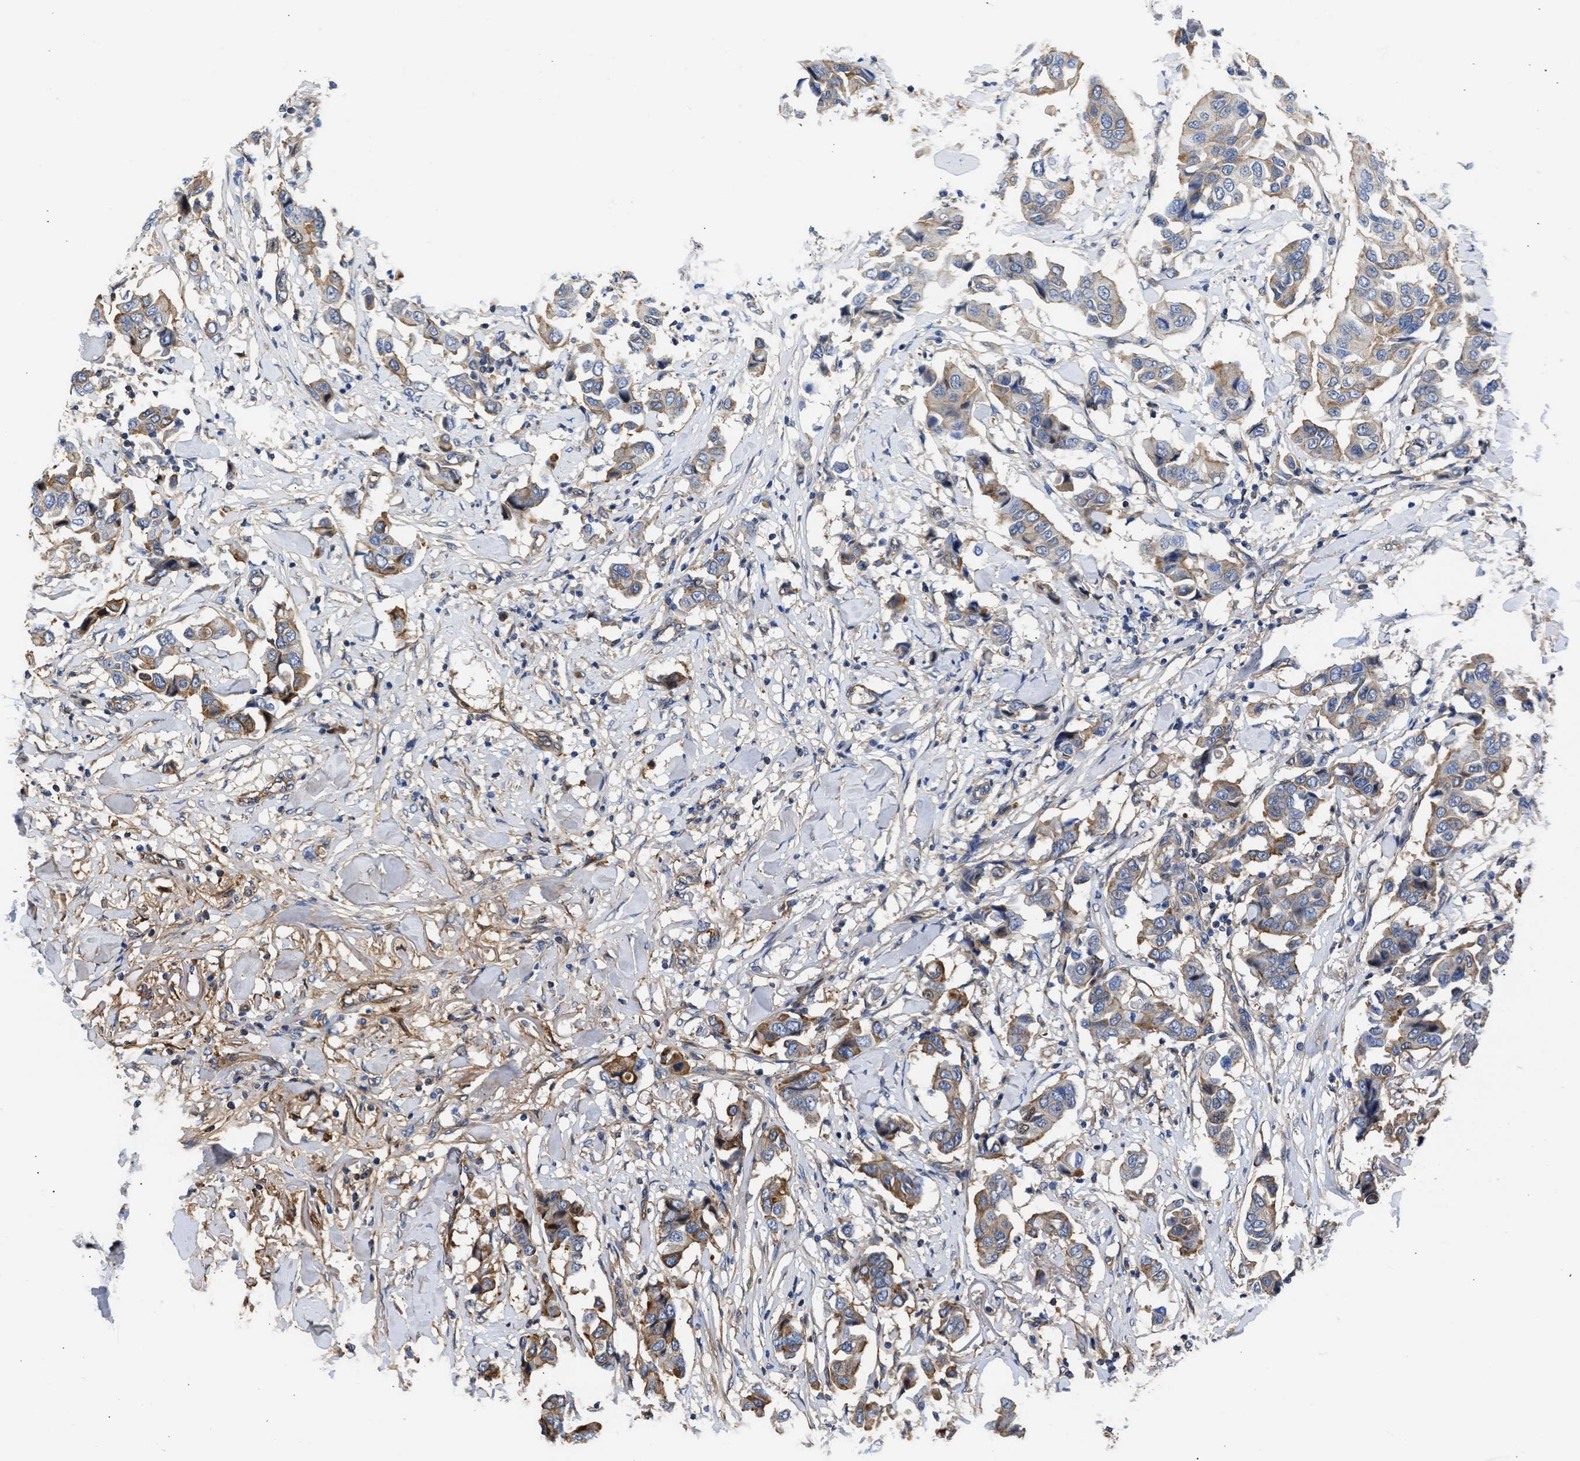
{"staining": {"intensity": "moderate", "quantity": "25%-75%", "location": "cytoplasmic/membranous"}, "tissue": "breast cancer", "cell_type": "Tumor cells", "image_type": "cancer", "snomed": [{"axis": "morphology", "description": "Duct carcinoma"}, {"axis": "topography", "description": "Breast"}], "caption": "The micrograph exhibits immunohistochemical staining of breast cancer. There is moderate cytoplasmic/membranous staining is appreciated in about 25%-75% of tumor cells. (Brightfield microscopy of DAB IHC at high magnification).", "gene": "MAS1L", "patient": {"sex": "female", "age": 80}}